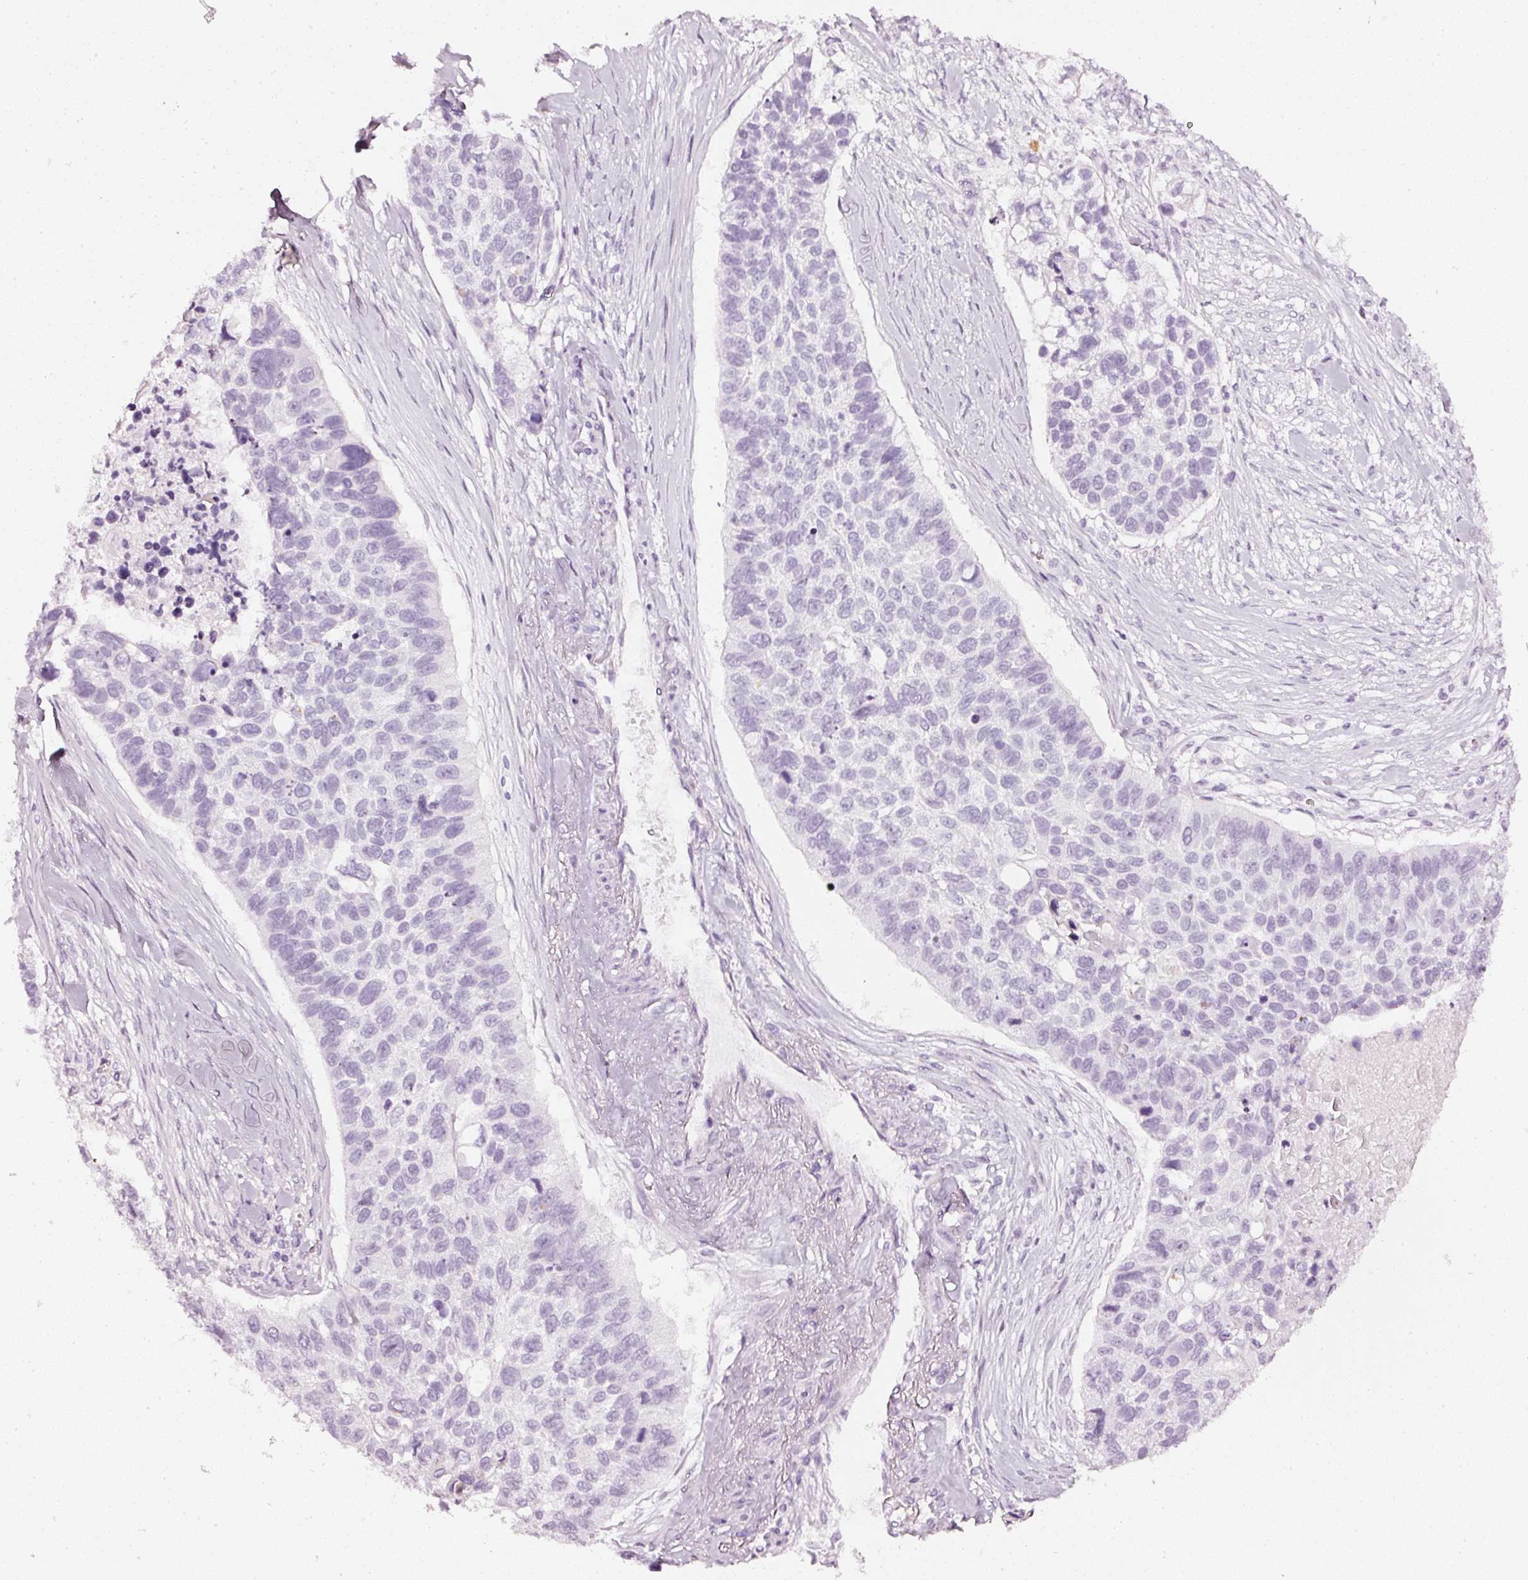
{"staining": {"intensity": "negative", "quantity": "none", "location": "none"}, "tissue": "lung cancer", "cell_type": "Tumor cells", "image_type": "cancer", "snomed": [{"axis": "morphology", "description": "Squamous cell carcinoma, NOS"}, {"axis": "topography", "description": "Lung"}], "caption": "Tumor cells are negative for protein expression in human lung cancer (squamous cell carcinoma). Nuclei are stained in blue.", "gene": "CNP", "patient": {"sex": "male", "age": 62}}